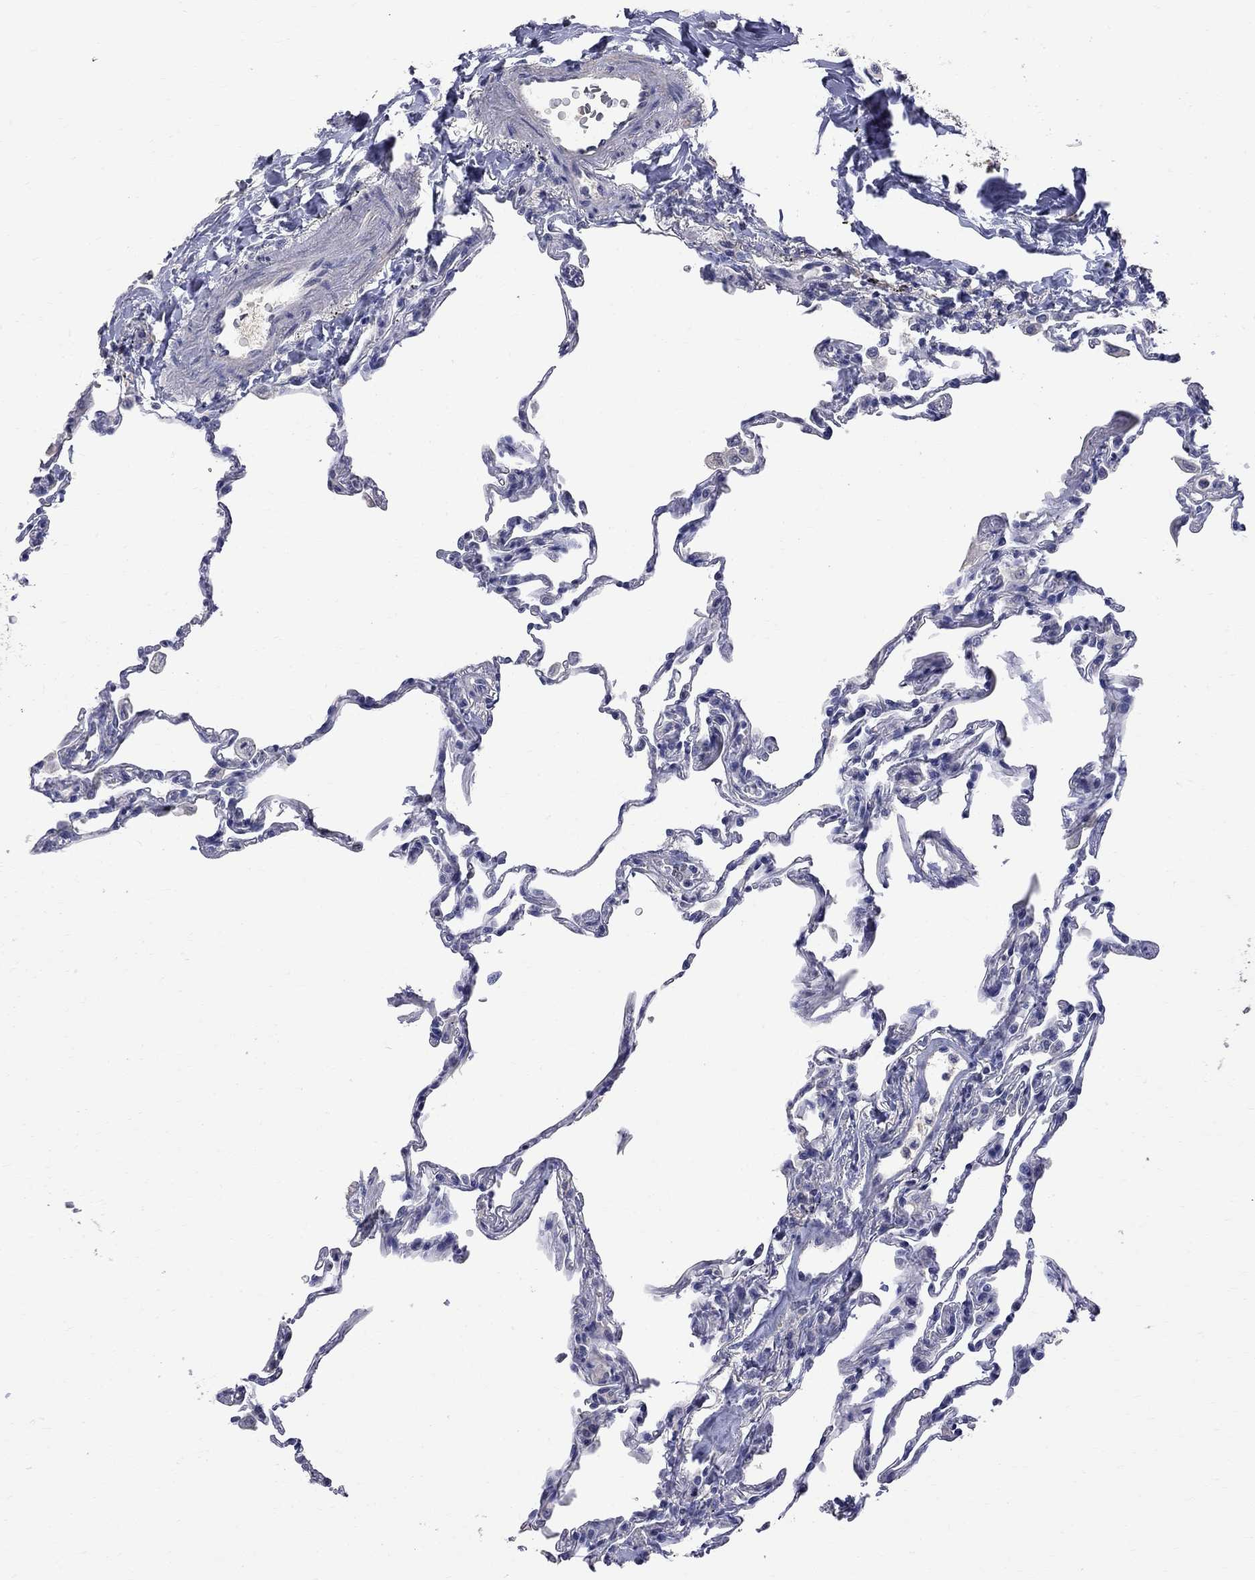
{"staining": {"intensity": "negative", "quantity": "none", "location": "none"}, "tissue": "lung", "cell_type": "Alveolar cells", "image_type": "normal", "snomed": [{"axis": "morphology", "description": "Normal tissue, NOS"}, {"axis": "topography", "description": "Lung"}], "caption": "The immunohistochemistry (IHC) histopathology image has no significant expression in alveolar cells of lung.", "gene": "CKAP2", "patient": {"sex": "female", "age": 57}}